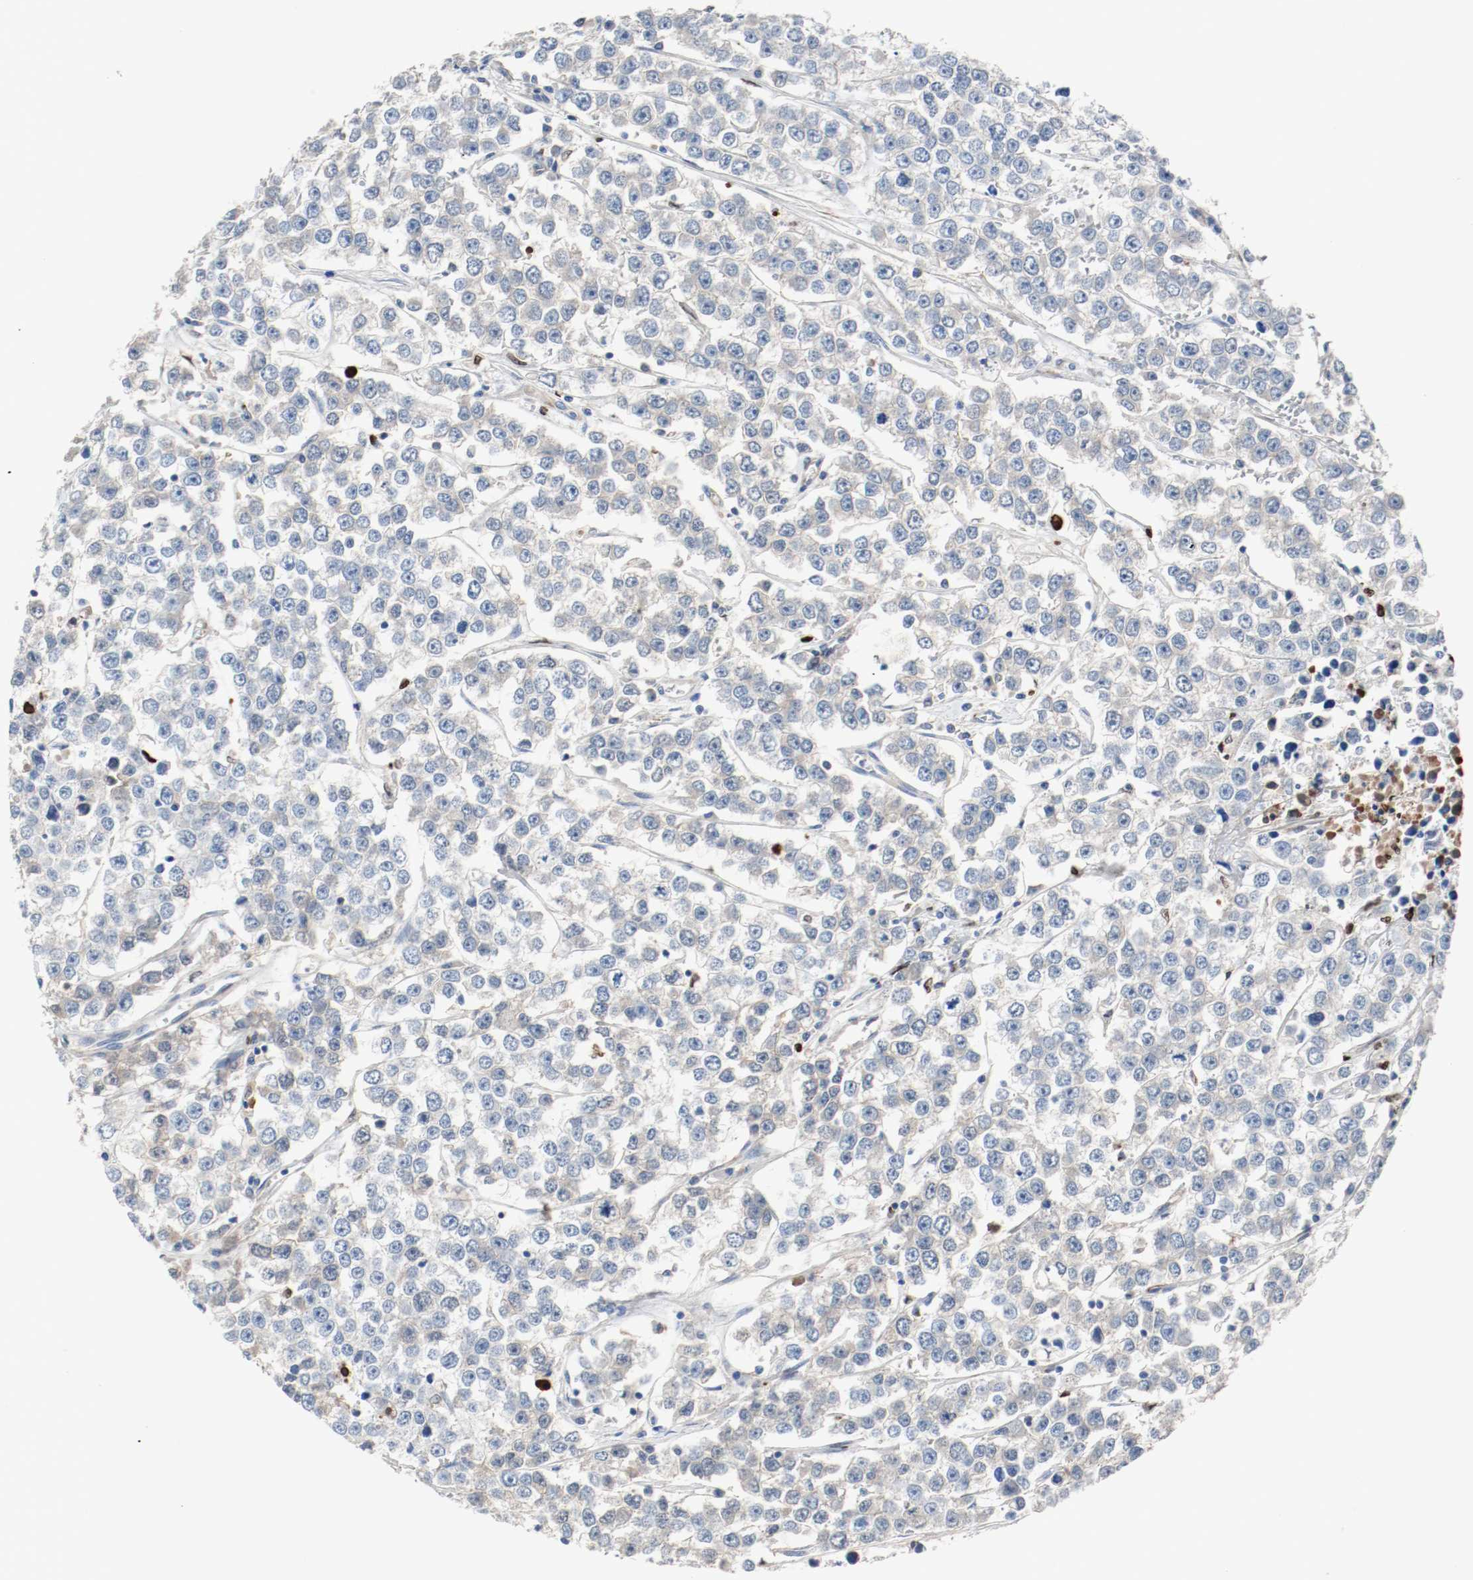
{"staining": {"intensity": "negative", "quantity": "none", "location": "none"}, "tissue": "testis cancer", "cell_type": "Tumor cells", "image_type": "cancer", "snomed": [{"axis": "morphology", "description": "Seminoma, NOS"}, {"axis": "morphology", "description": "Carcinoma, Embryonal, NOS"}, {"axis": "topography", "description": "Testis"}], "caption": "Immunohistochemistry of human testis cancer displays no staining in tumor cells.", "gene": "BLK", "patient": {"sex": "male", "age": 52}}